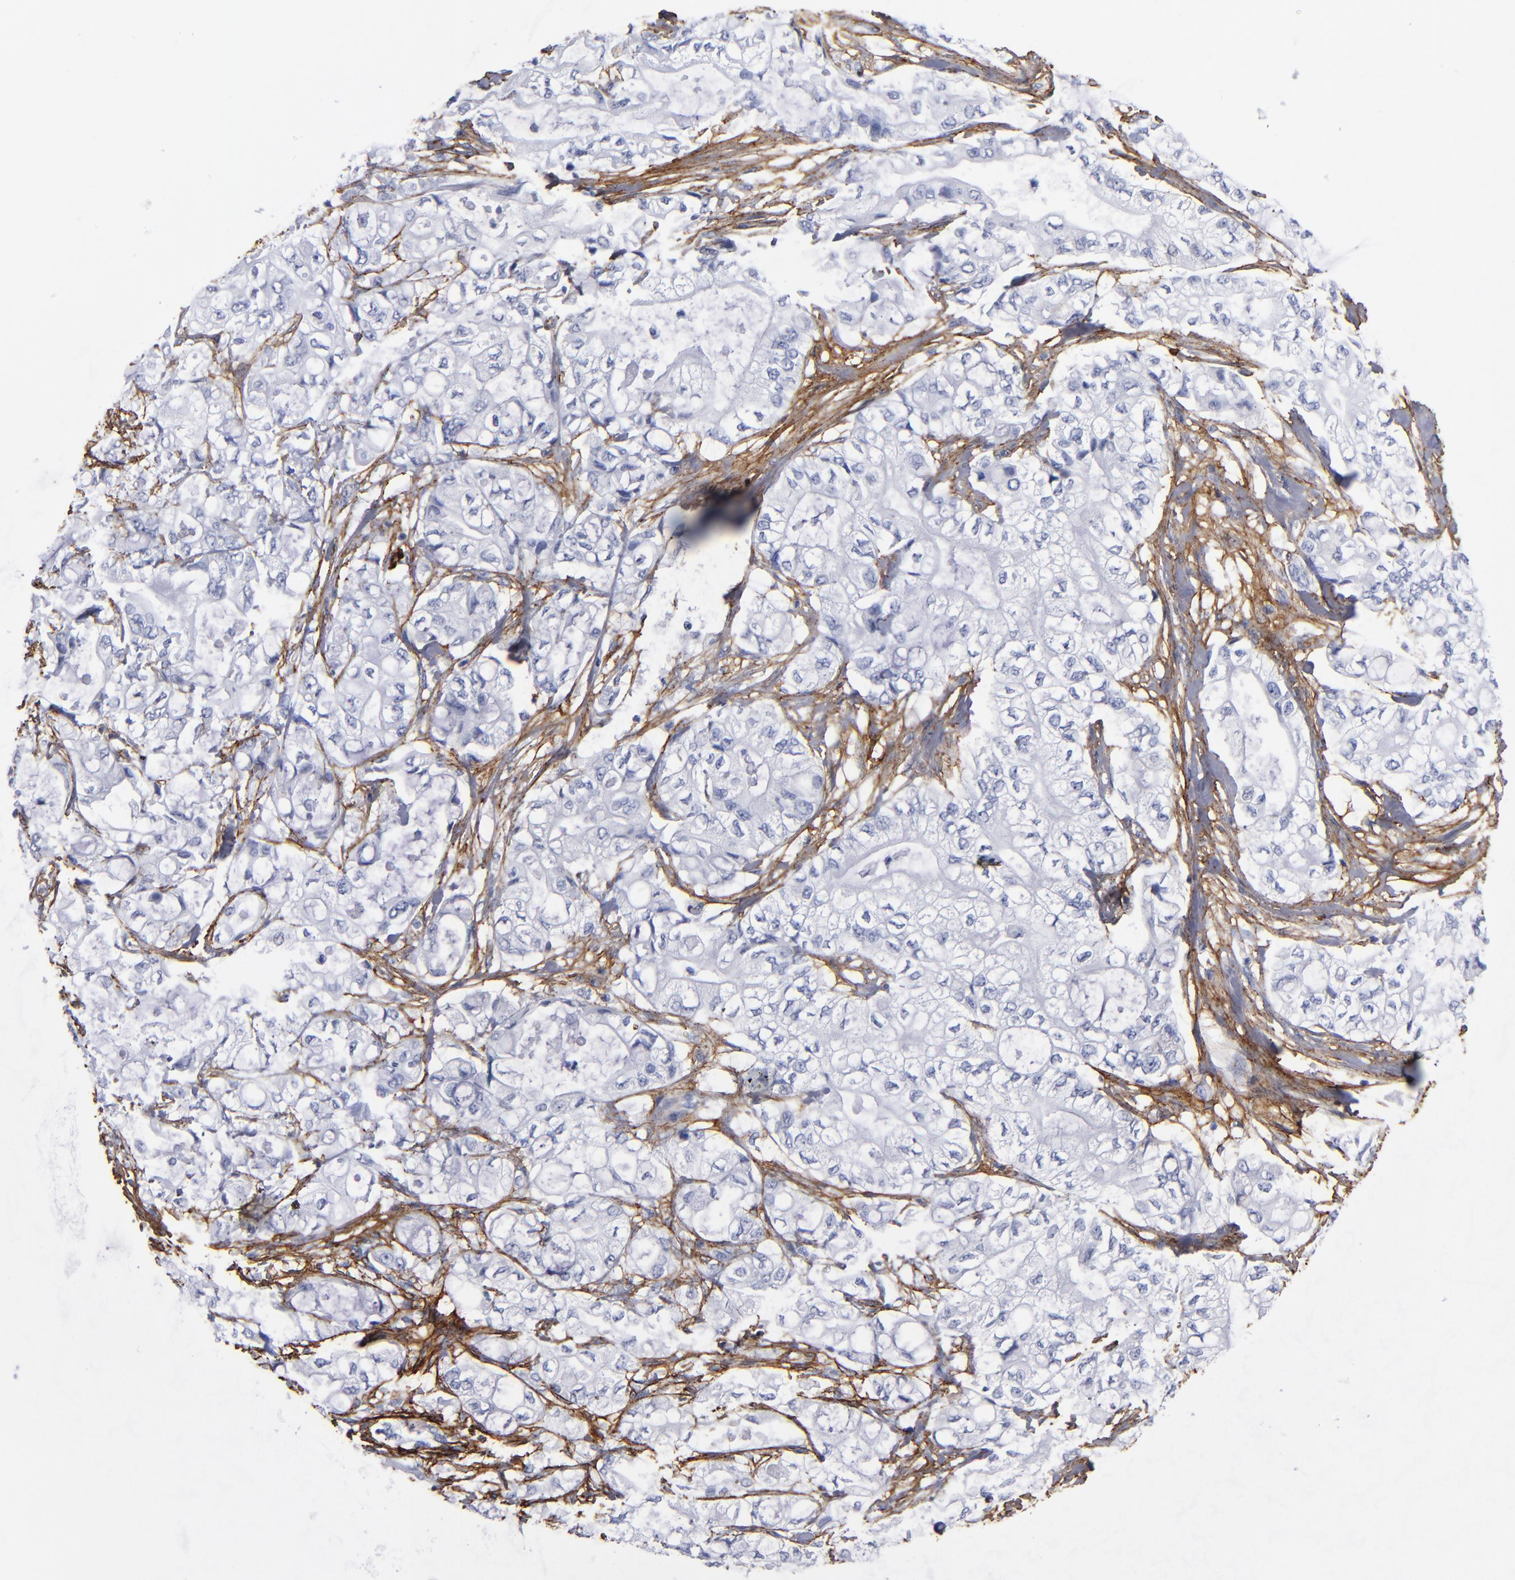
{"staining": {"intensity": "negative", "quantity": "none", "location": "none"}, "tissue": "pancreatic cancer", "cell_type": "Tumor cells", "image_type": "cancer", "snomed": [{"axis": "morphology", "description": "Adenocarcinoma, NOS"}, {"axis": "topography", "description": "Pancreas"}], "caption": "An IHC photomicrograph of pancreatic adenocarcinoma is shown. There is no staining in tumor cells of pancreatic adenocarcinoma. Brightfield microscopy of immunohistochemistry stained with DAB (3,3'-diaminobenzidine) (brown) and hematoxylin (blue), captured at high magnification.", "gene": "EMILIN1", "patient": {"sex": "male", "age": 79}}